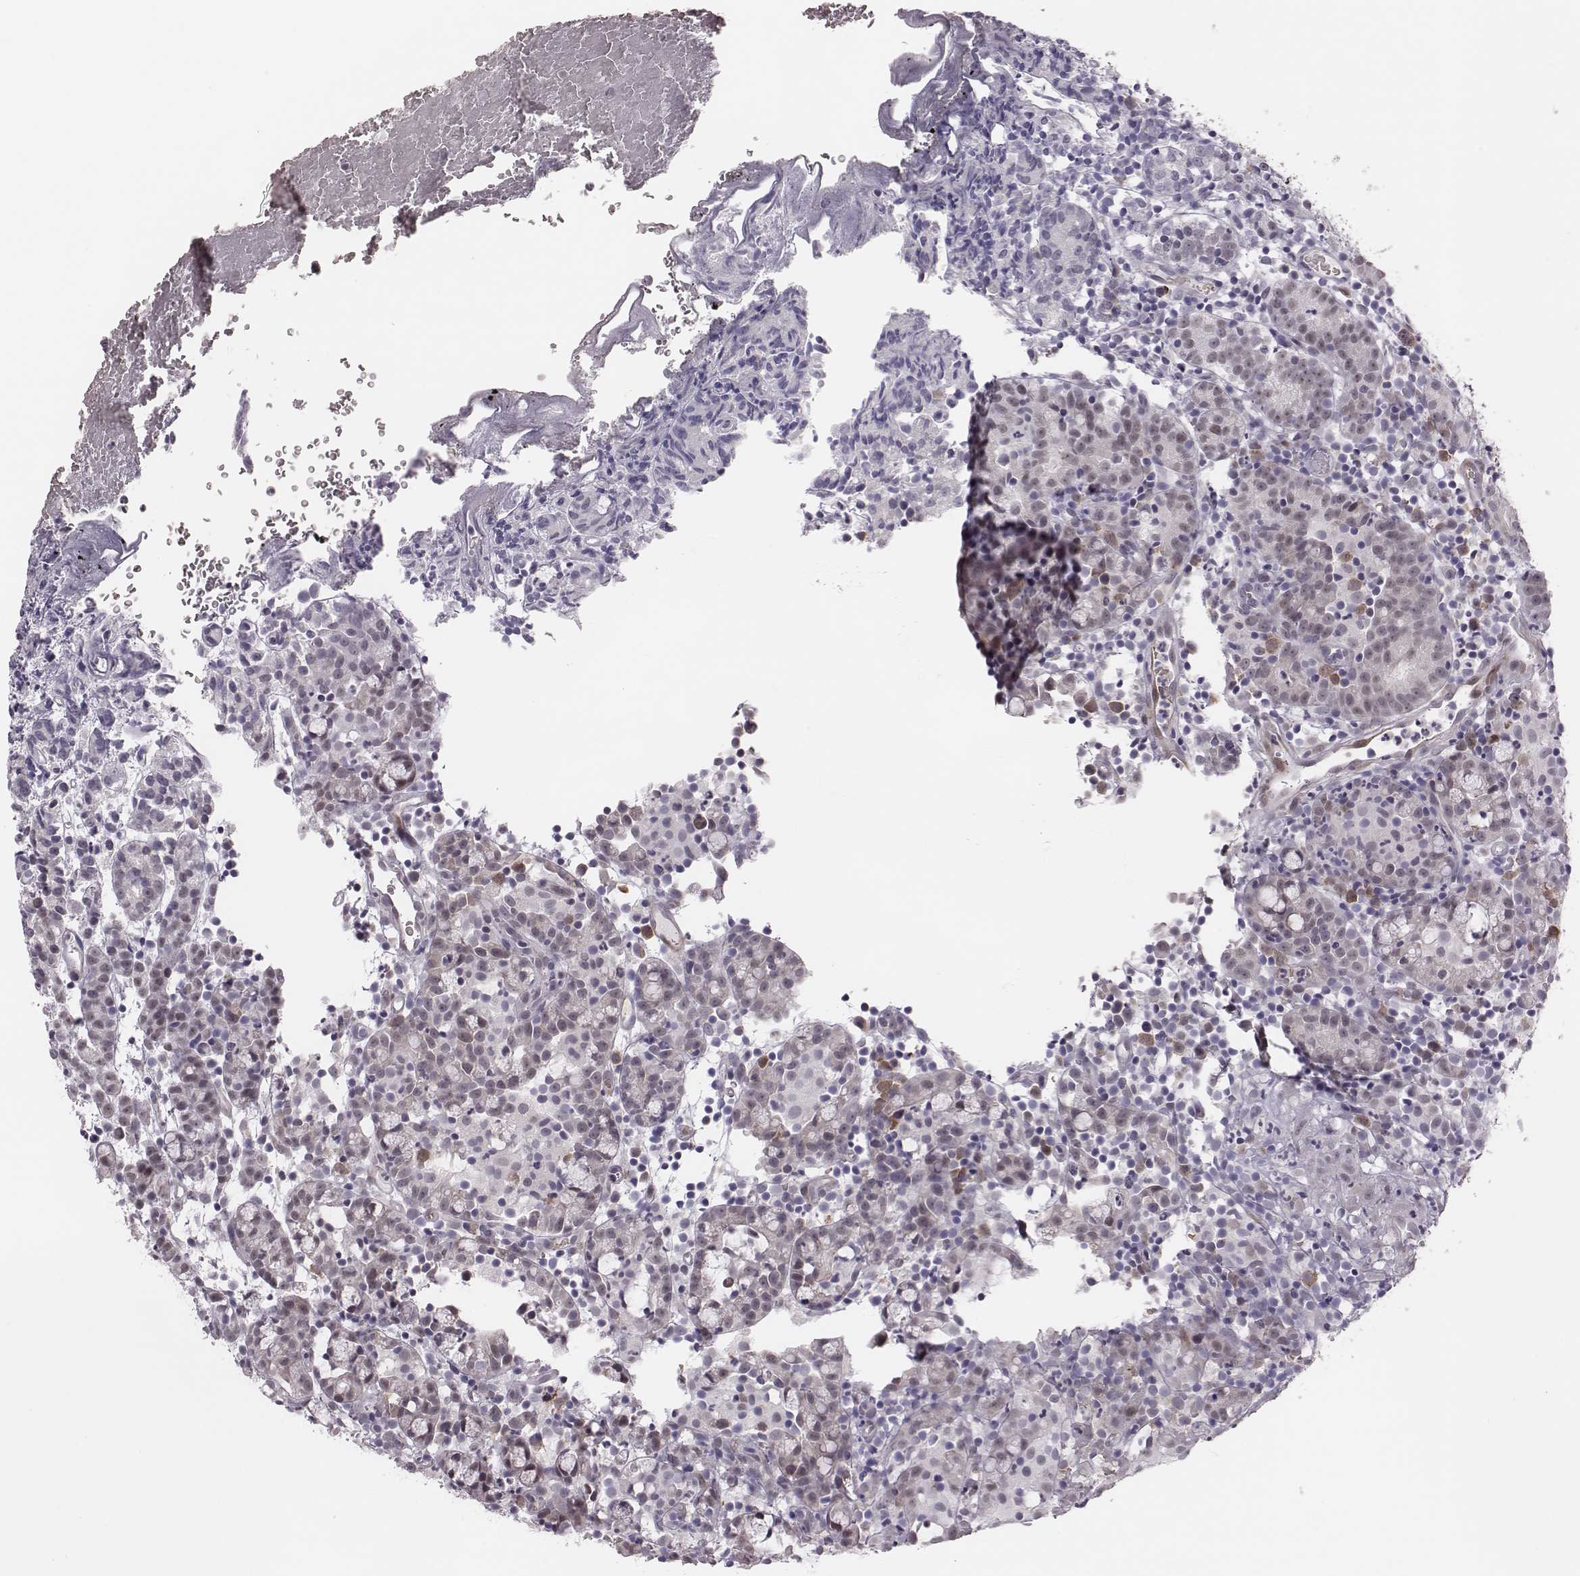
{"staining": {"intensity": "negative", "quantity": "none", "location": "none"}, "tissue": "prostate cancer", "cell_type": "Tumor cells", "image_type": "cancer", "snomed": [{"axis": "morphology", "description": "Adenocarcinoma, High grade"}, {"axis": "topography", "description": "Prostate"}], "caption": "Immunohistochemical staining of prostate cancer demonstrates no significant staining in tumor cells.", "gene": "PBK", "patient": {"sex": "male", "age": 53}}